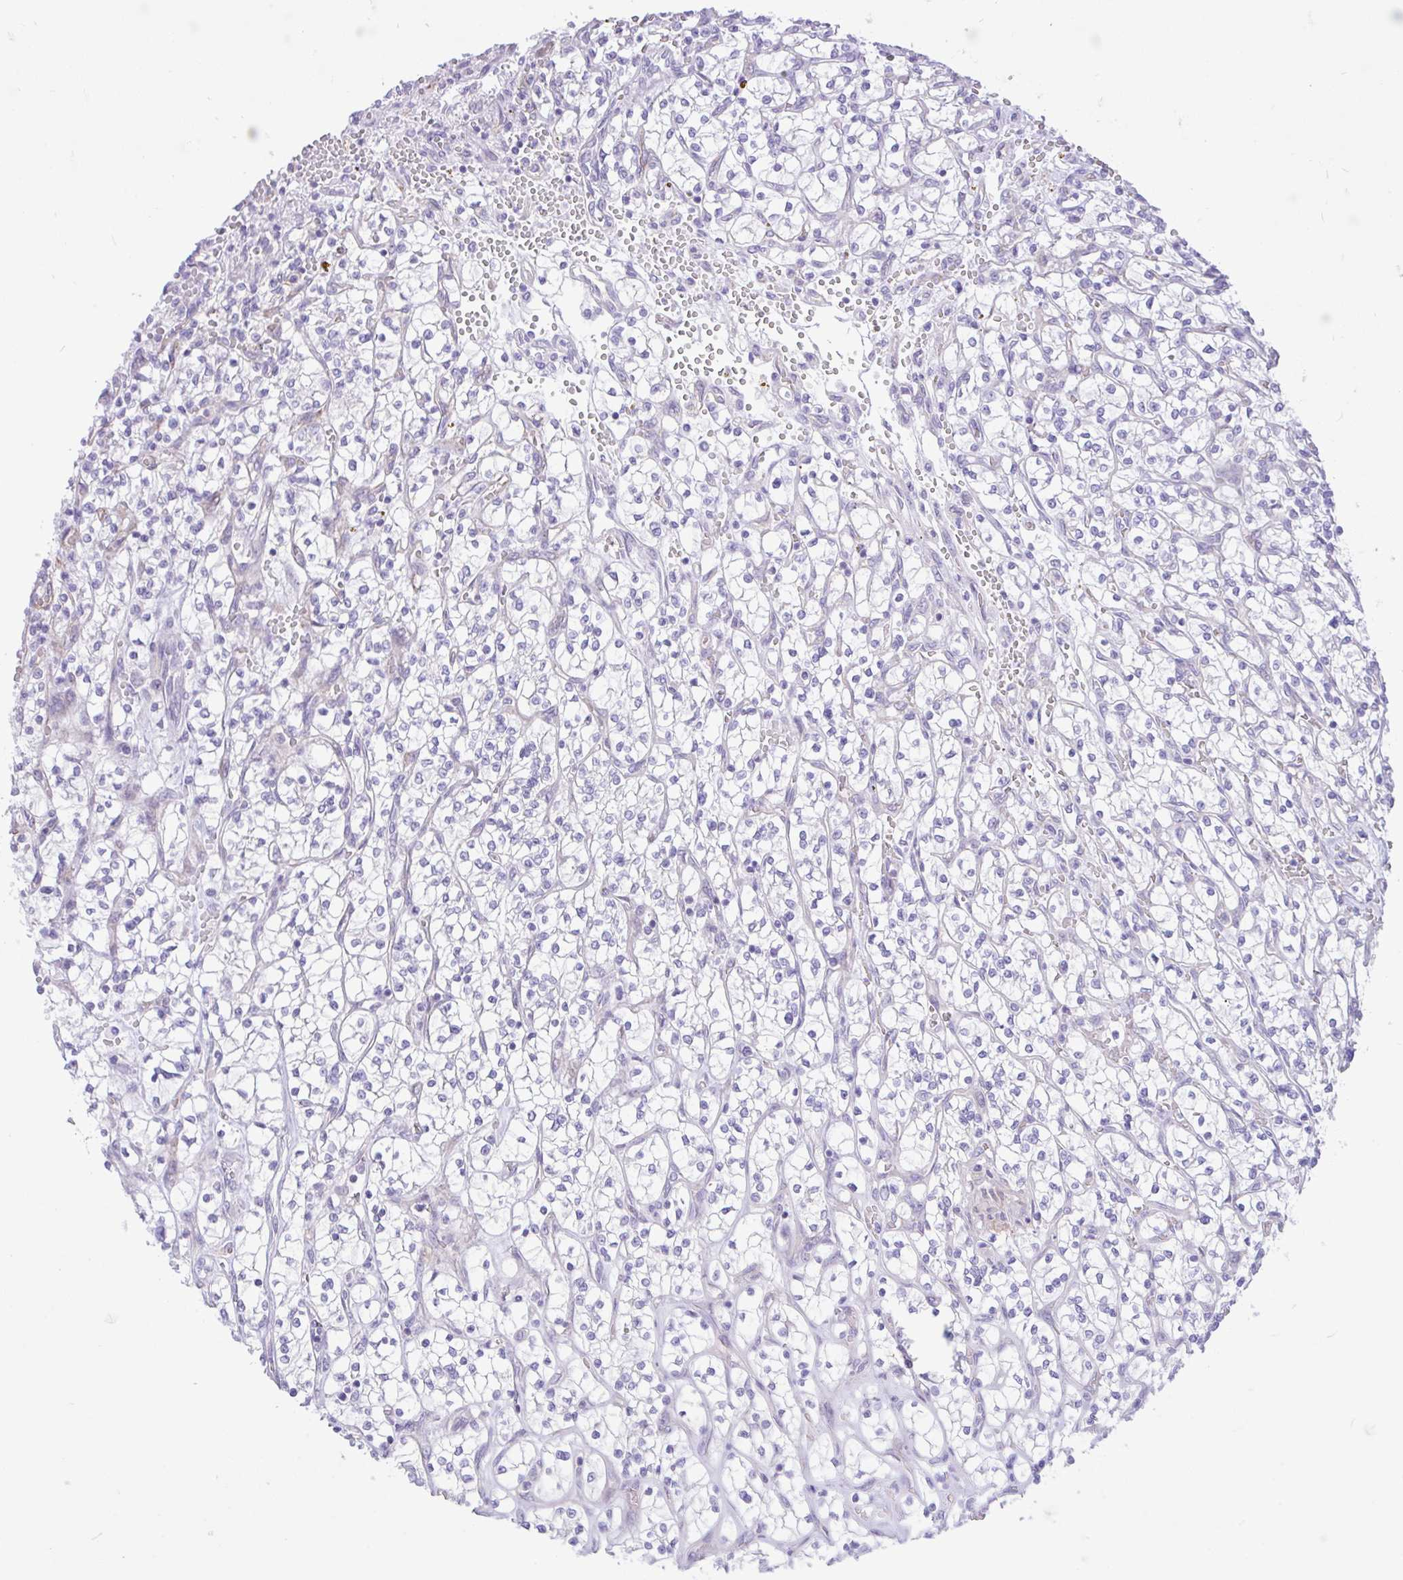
{"staining": {"intensity": "negative", "quantity": "none", "location": "none"}, "tissue": "renal cancer", "cell_type": "Tumor cells", "image_type": "cancer", "snomed": [{"axis": "morphology", "description": "Adenocarcinoma, NOS"}, {"axis": "topography", "description": "Kidney"}], "caption": "An IHC photomicrograph of renal cancer (adenocarcinoma) is shown. There is no staining in tumor cells of renal cancer (adenocarcinoma).", "gene": "ZNF101", "patient": {"sex": "female", "age": 64}}